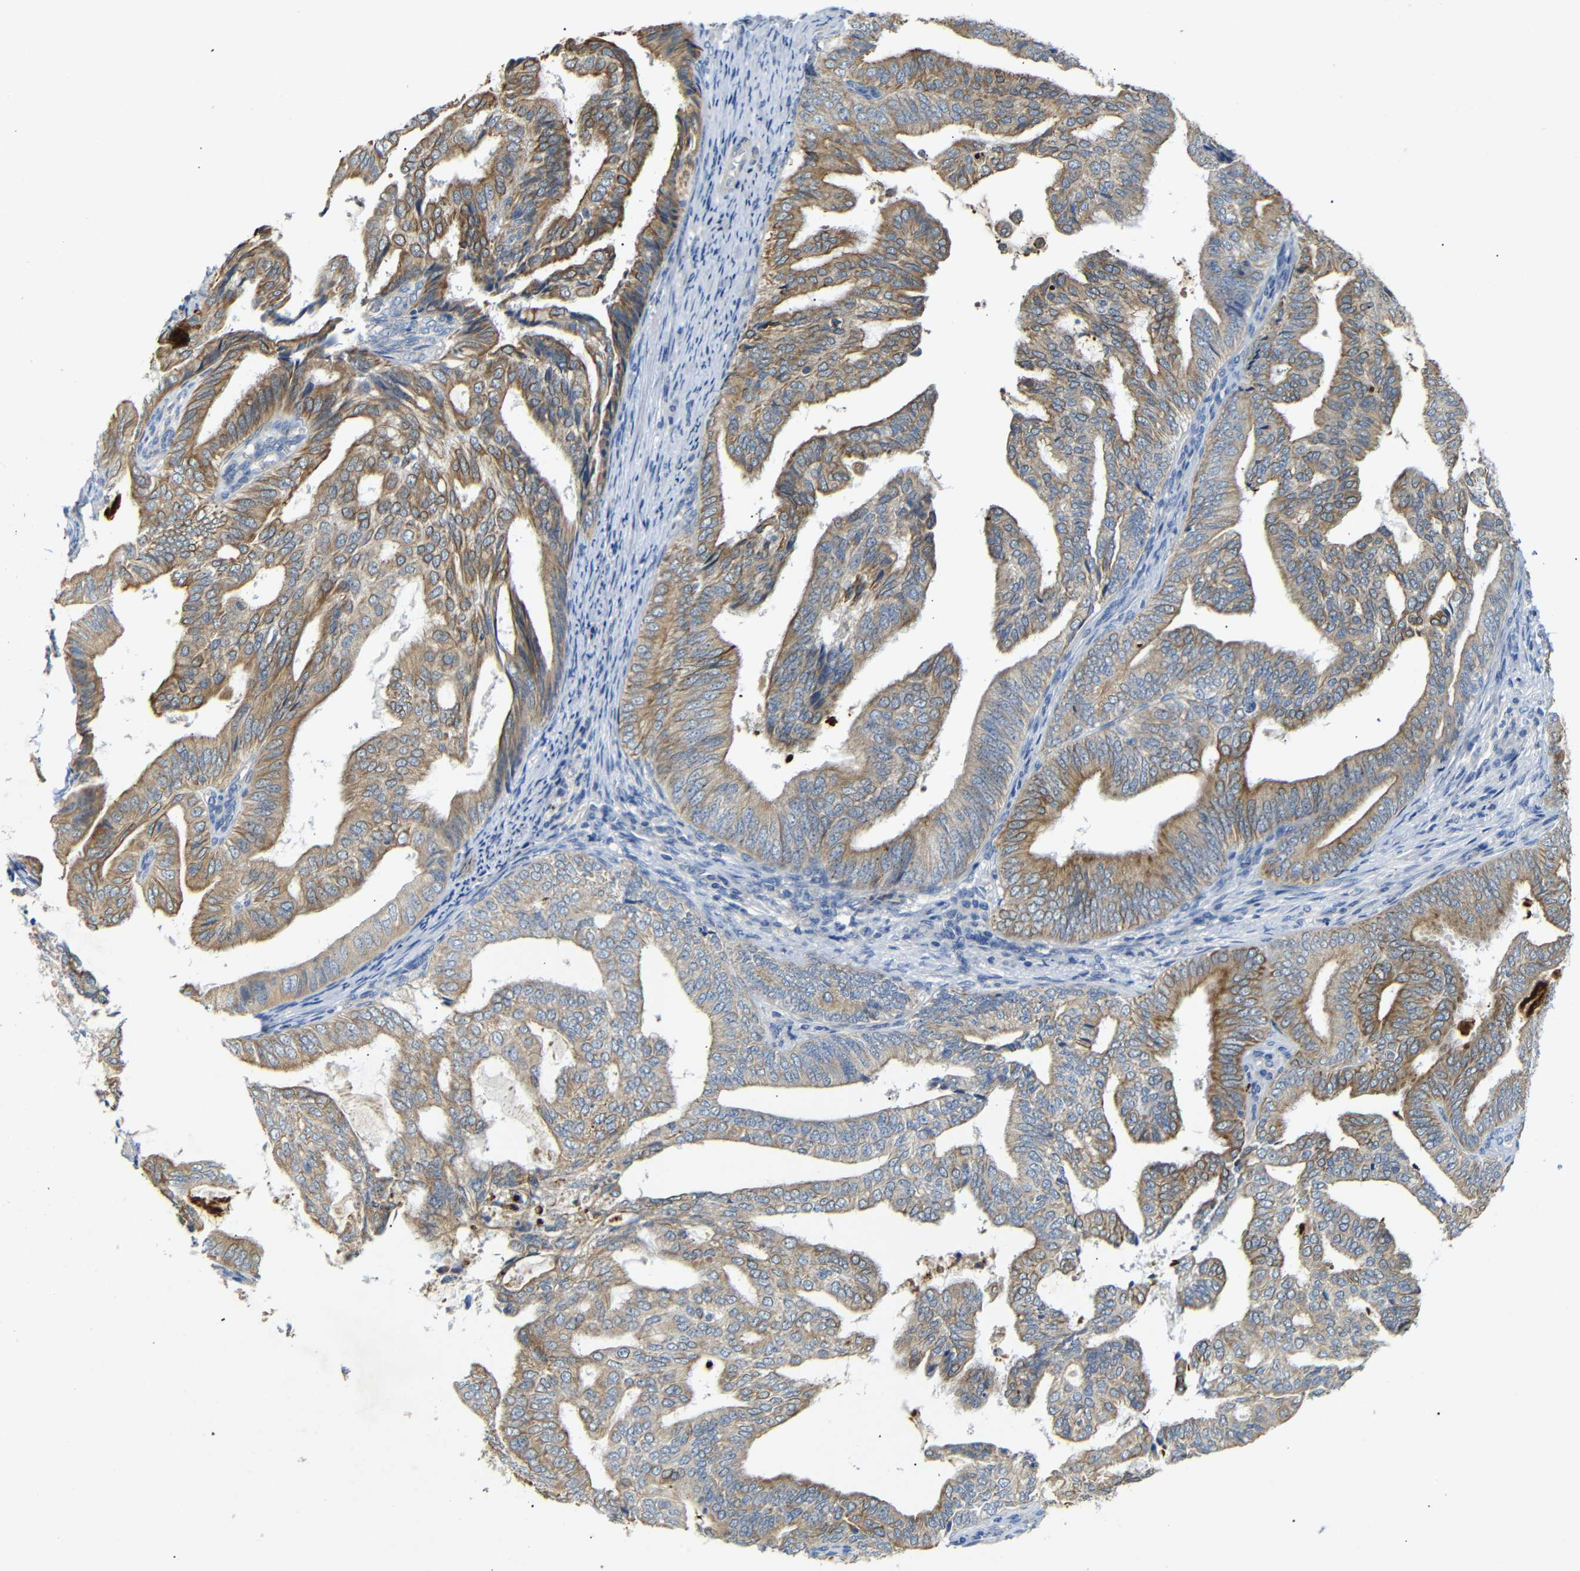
{"staining": {"intensity": "moderate", "quantity": ">75%", "location": "cytoplasmic/membranous"}, "tissue": "endometrial cancer", "cell_type": "Tumor cells", "image_type": "cancer", "snomed": [{"axis": "morphology", "description": "Adenocarcinoma, NOS"}, {"axis": "topography", "description": "Endometrium"}], "caption": "This is an image of immunohistochemistry staining of adenocarcinoma (endometrial), which shows moderate staining in the cytoplasmic/membranous of tumor cells.", "gene": "ALOX15", "patient": {"sex": "female", "age": 58}}